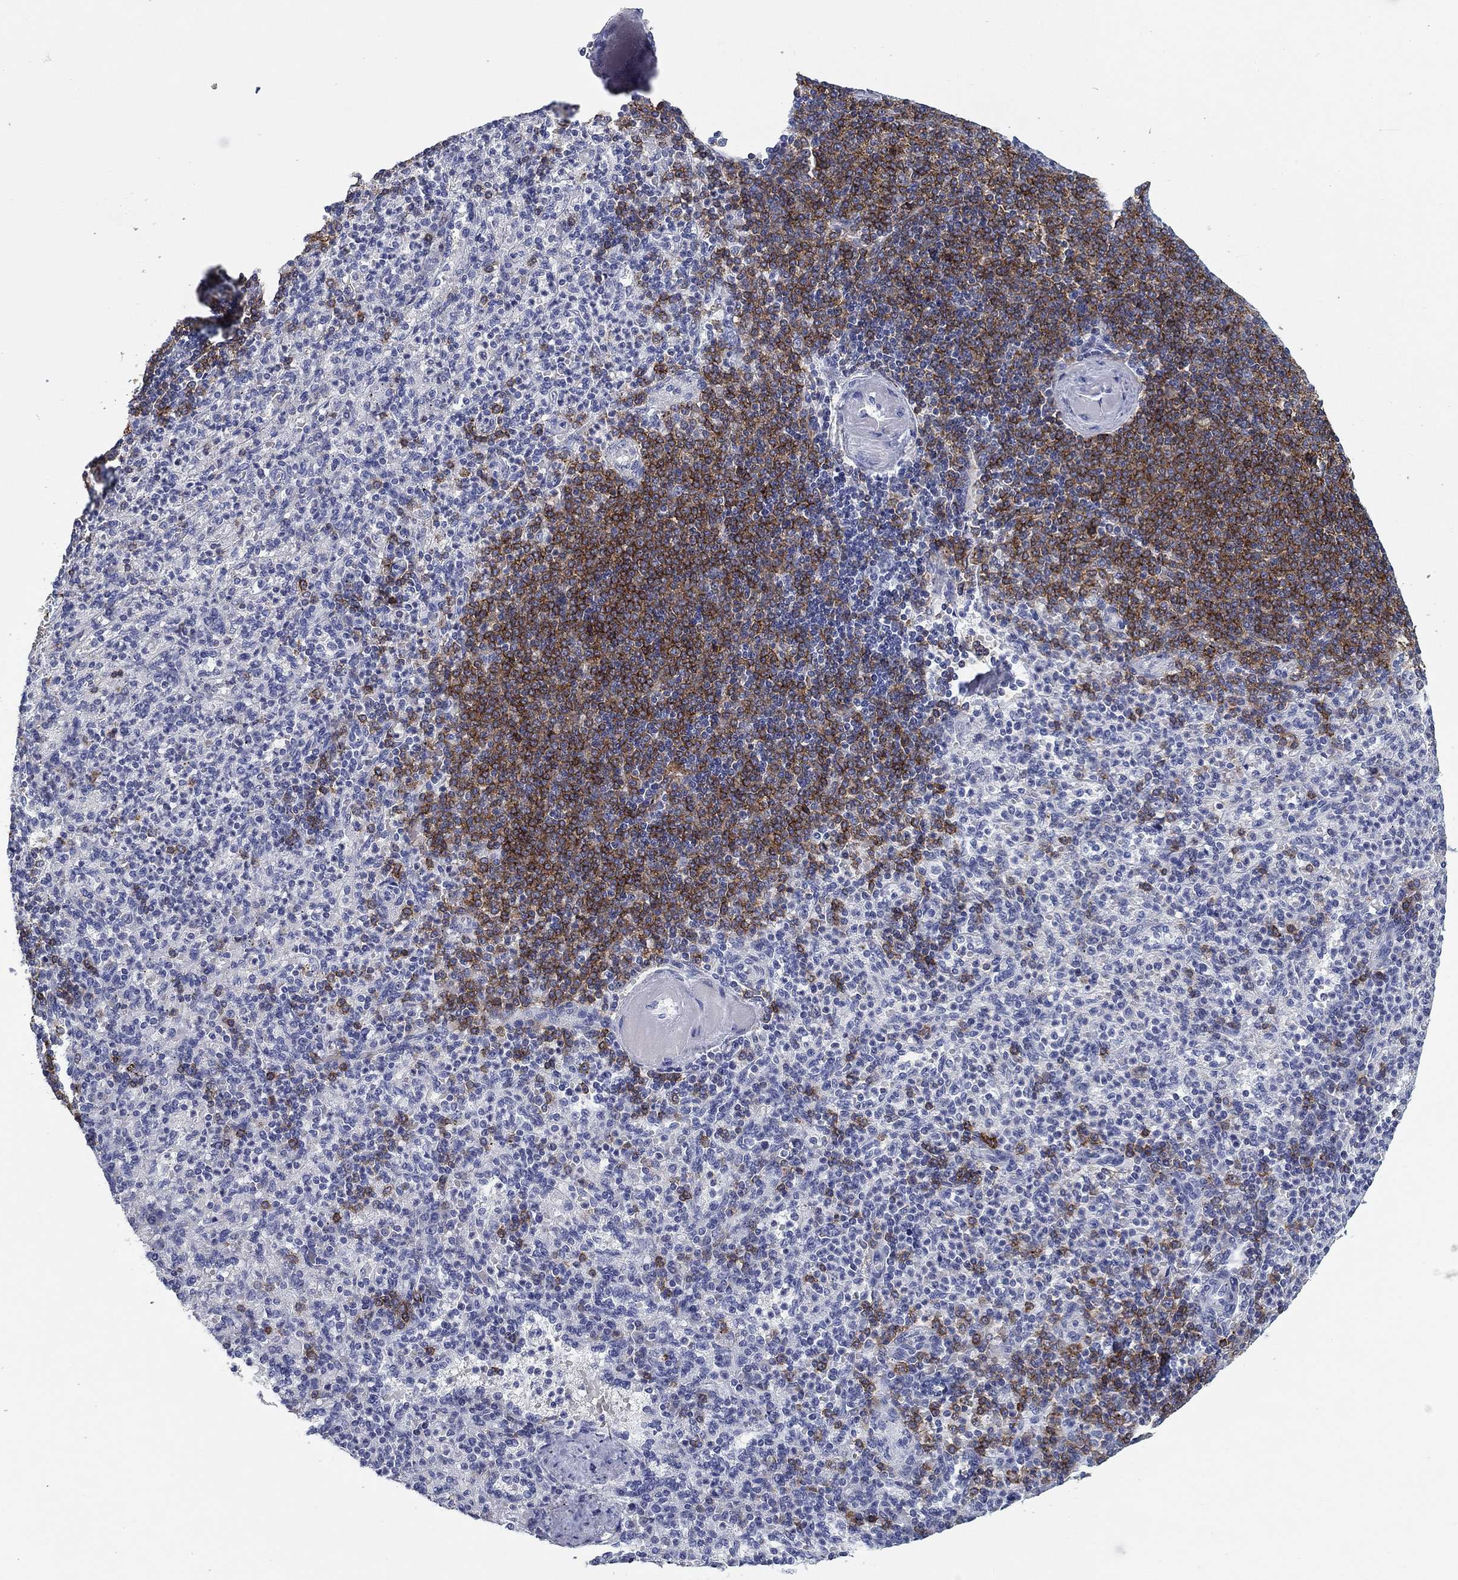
{"staining": {"intensity": "moderate", "quantity": "<25%", "location": "cytoplasmic/membranous"}, "tissue": "spleen", "cell_type": "Cells in red pulp", "image_type": "normal", "snomed": [{"axis": "morphology", "description": "Normal tissue, NOS"}, {"axis": "topography", "description": "Spleen"}], "caption": "This image demonstrates IHC staining of benign human spleen, with low moderate cytoplasmic/membranous expression in approximately <25% of cells in red pulp.", "gene": "CD79B", "patient": {"sex": "female", "age": 74}}